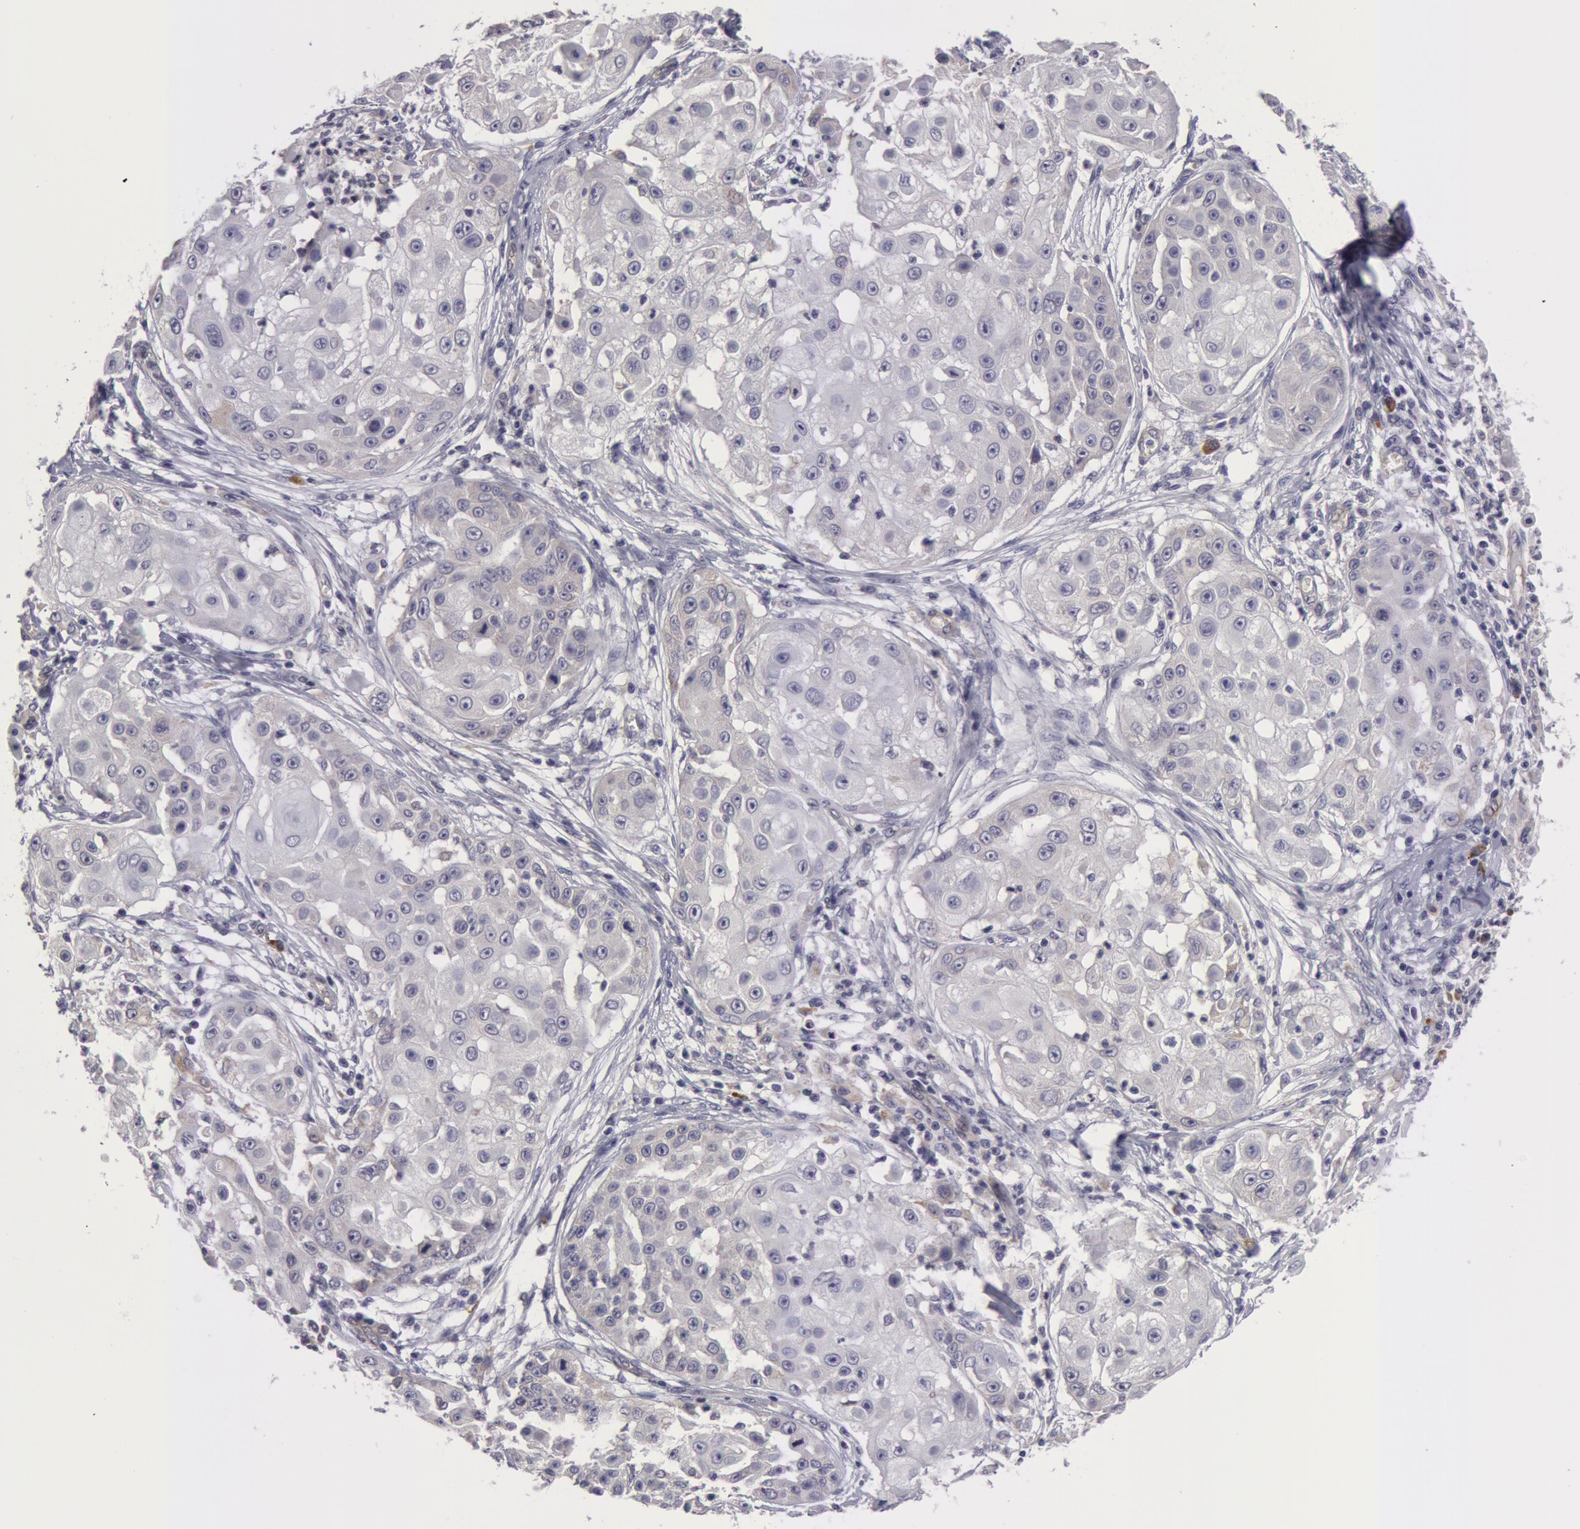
{"staining": {"intensity": "negative", "quantity": "none", "location": "none"}, "tissue": "skin cancer", "cell_type": "Tumor cells", "image_type": "cancer", "snomed": [{"axis": "morphology", "description": "Squamous cell carcinoma, NOS"}, {"axis": "topography", "description": "Skin"}], "caption": "Human squamous cell carcinoma (skin) stained for a protein using immunohistochemistry (IHC) displays no staining in tumor cells.", "gene": "IL23A", "patient": {"sex": "female", "age": 57}}